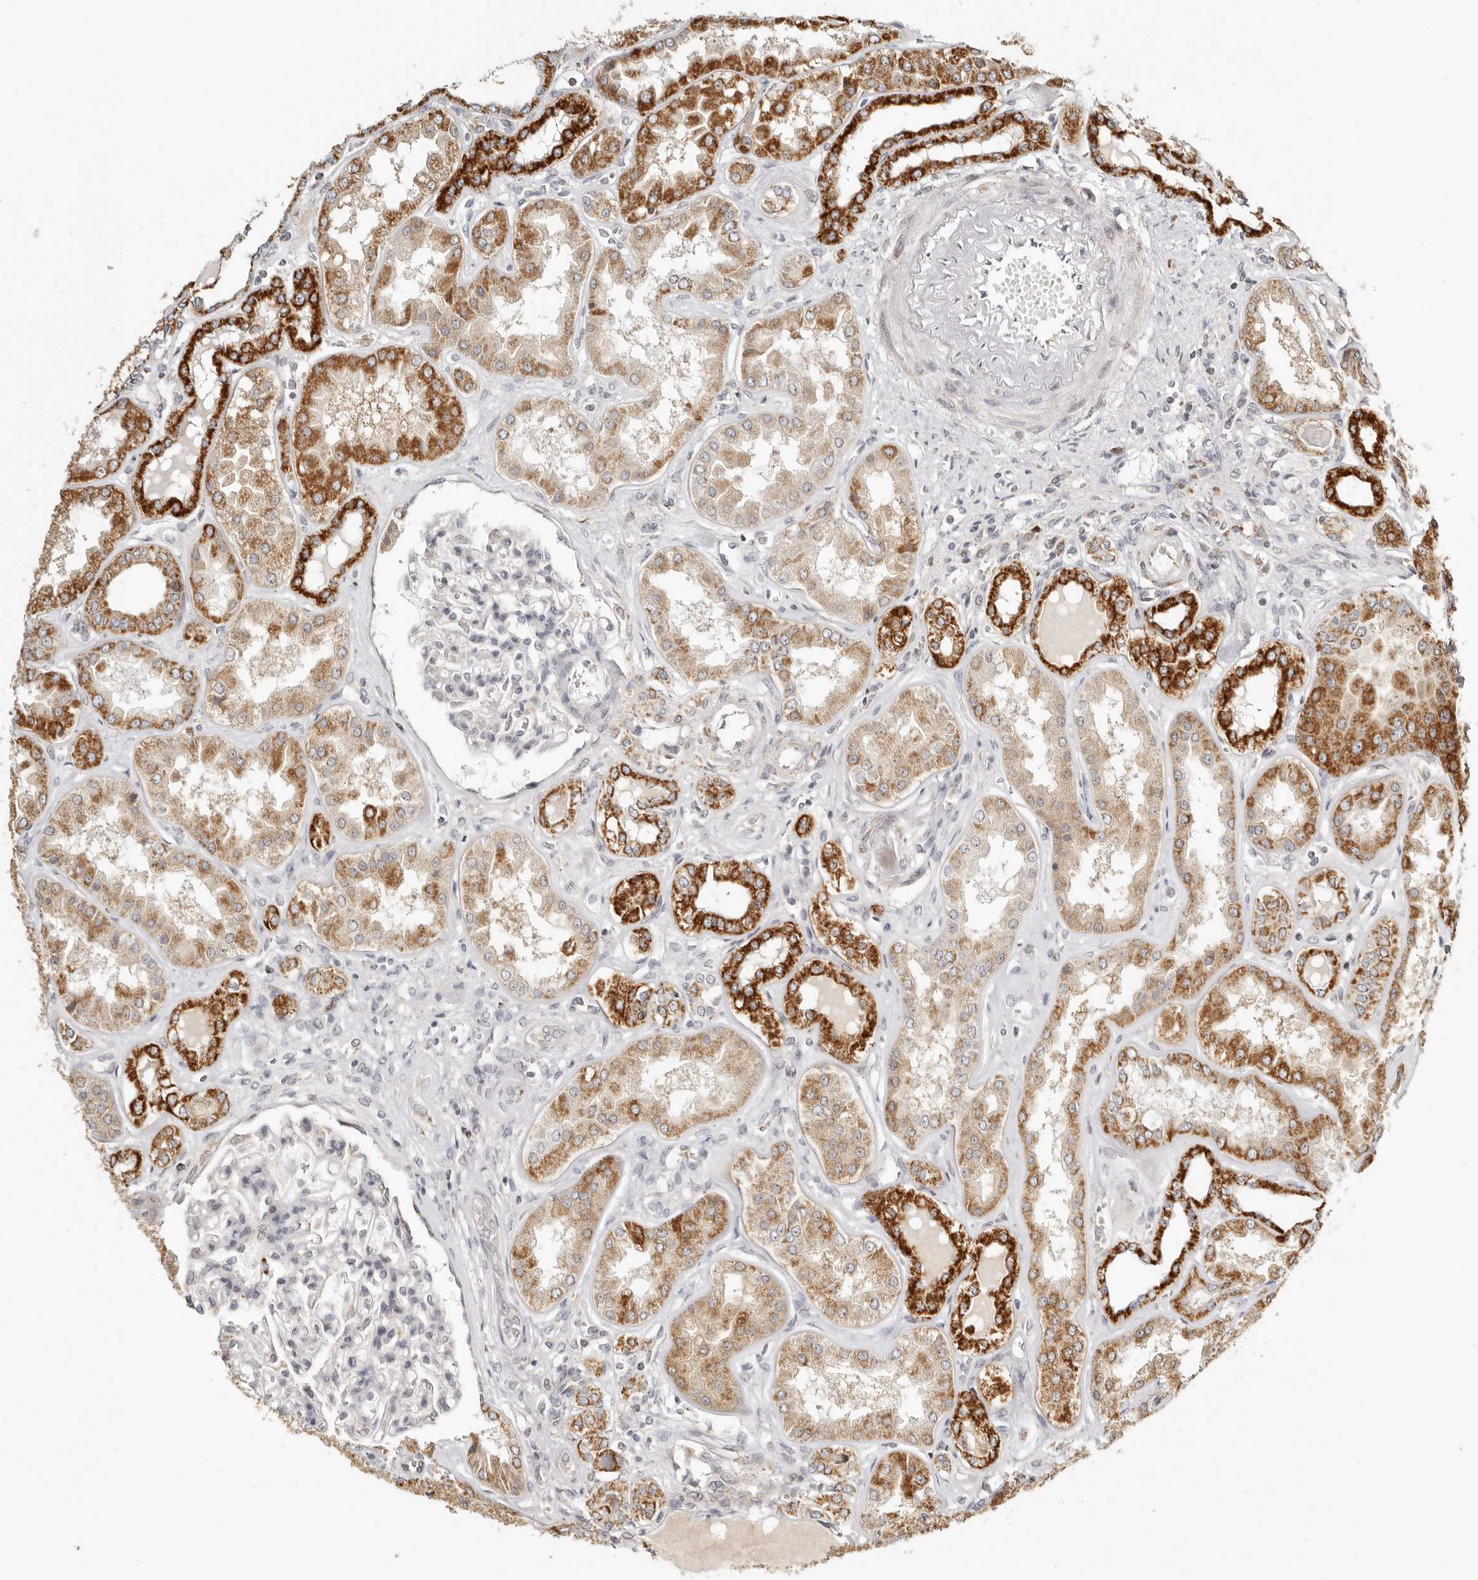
{"staining": {"intensity": "negative", "quantity": "none", "location": "none"}, "tissue": "kidney", "cell_type": "Cells in glomeruli", "image_type": "normal", "snomed": [{"axis": "morphology", "description": "Normal tissue, NOS"}, {"axis": "topography", "description": "Kidney"}], "caption": "Human kidney stained for a protein using immunohistochemistry (IHC) demonstrates no positivity in cells in glomeruli.", "gene": "KDF1", "patient": {"sex": "female", "age": 56}}